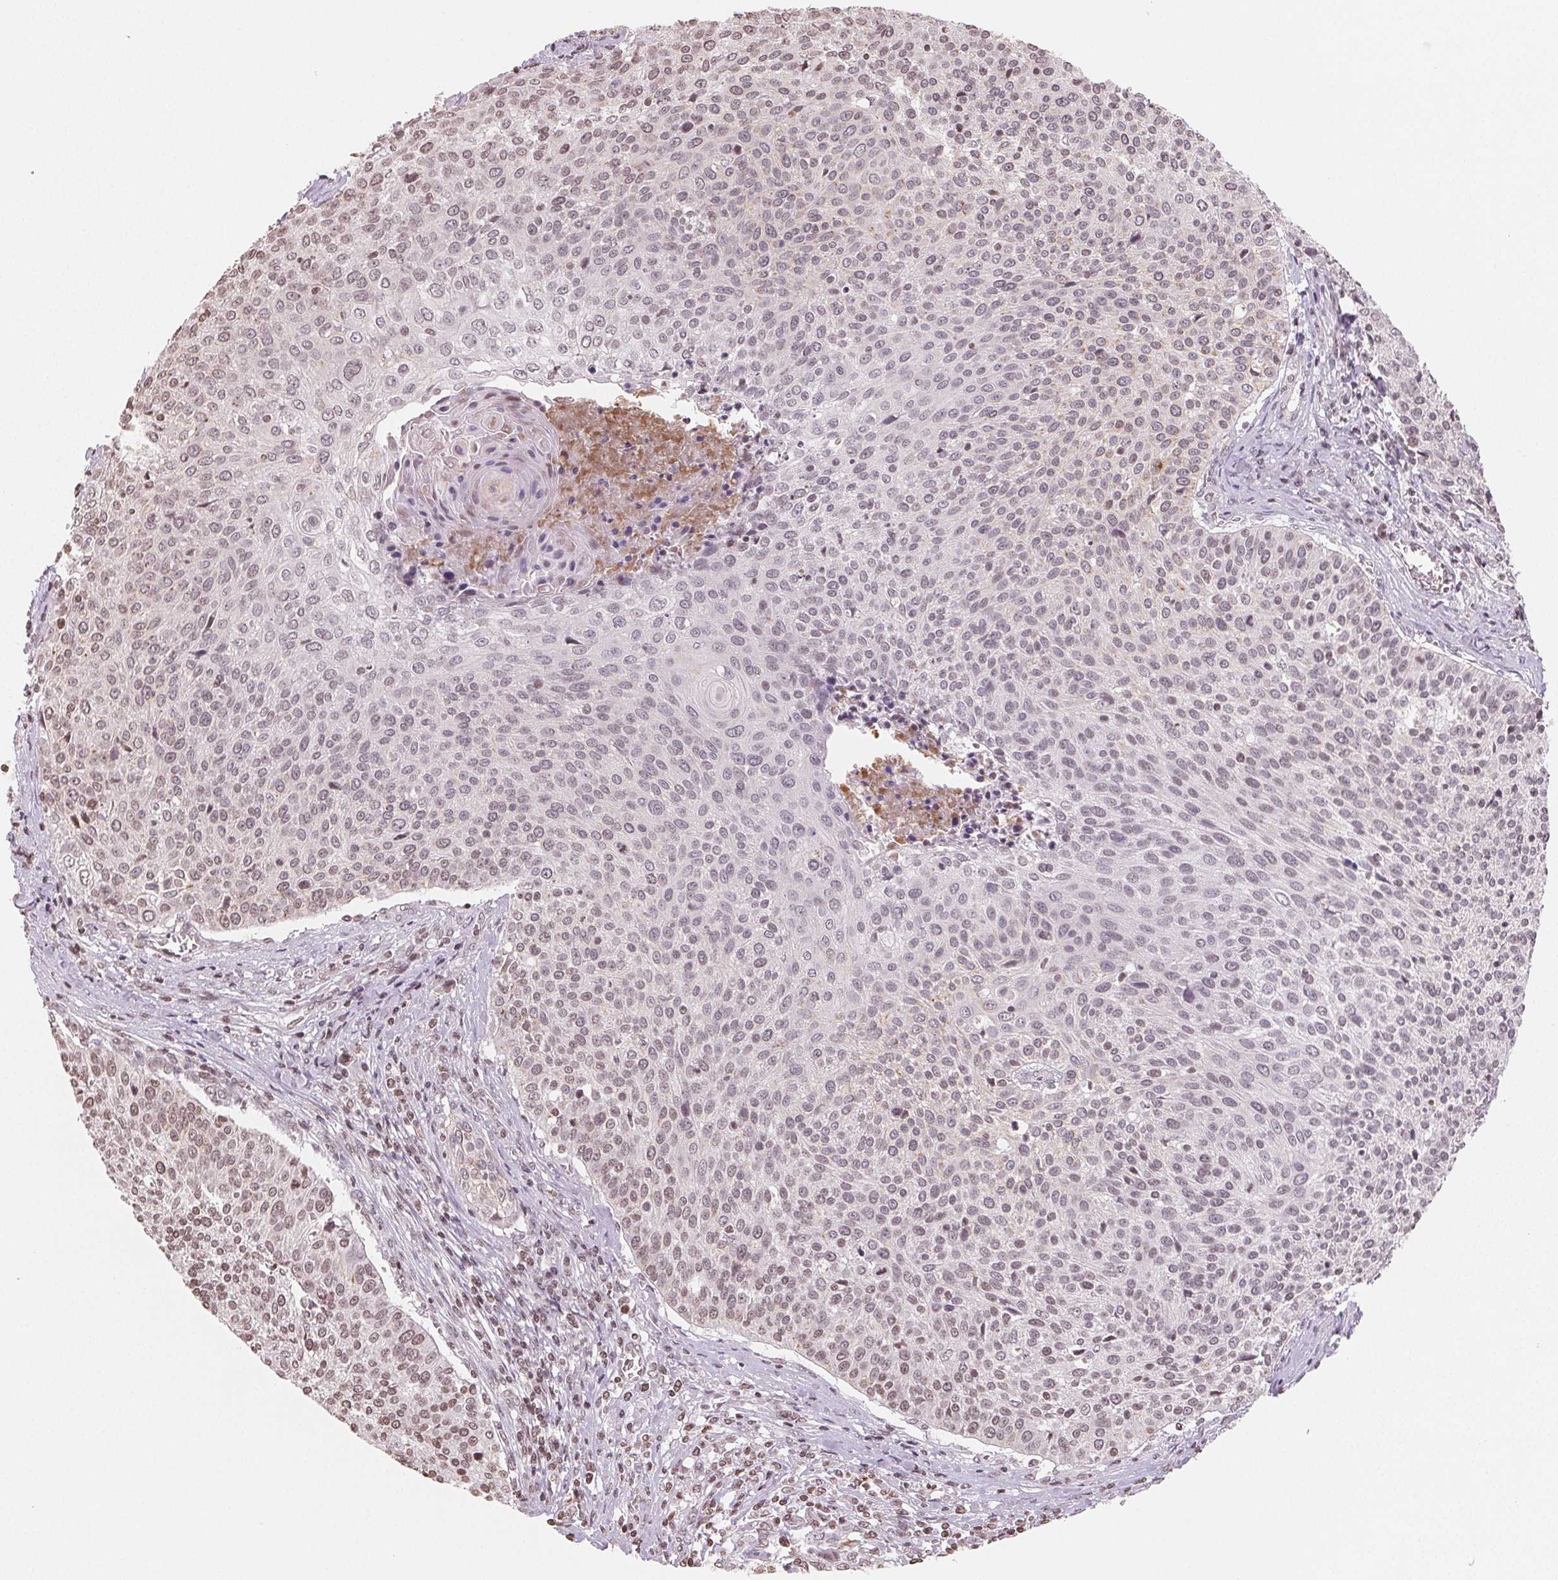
{"staining": {"intensity": "weak", "quantity": "<25%", "location": "nuclear"}, "tissue": "cervical cancer", "cell_type": "Tumor cells", "image_type": "cancer", "snomed": [{"axis": "morphology", "description": "Squamous cell carcinoma, NOS"}, {"axis": "topography", "description": "Cervix"}], "caption": "Micrograph shows no significant protein staining in tumor cells of cervical squamous cell carcinoma.", "gene": "TBP", "patient": {"sex": "female", "age": 31}}